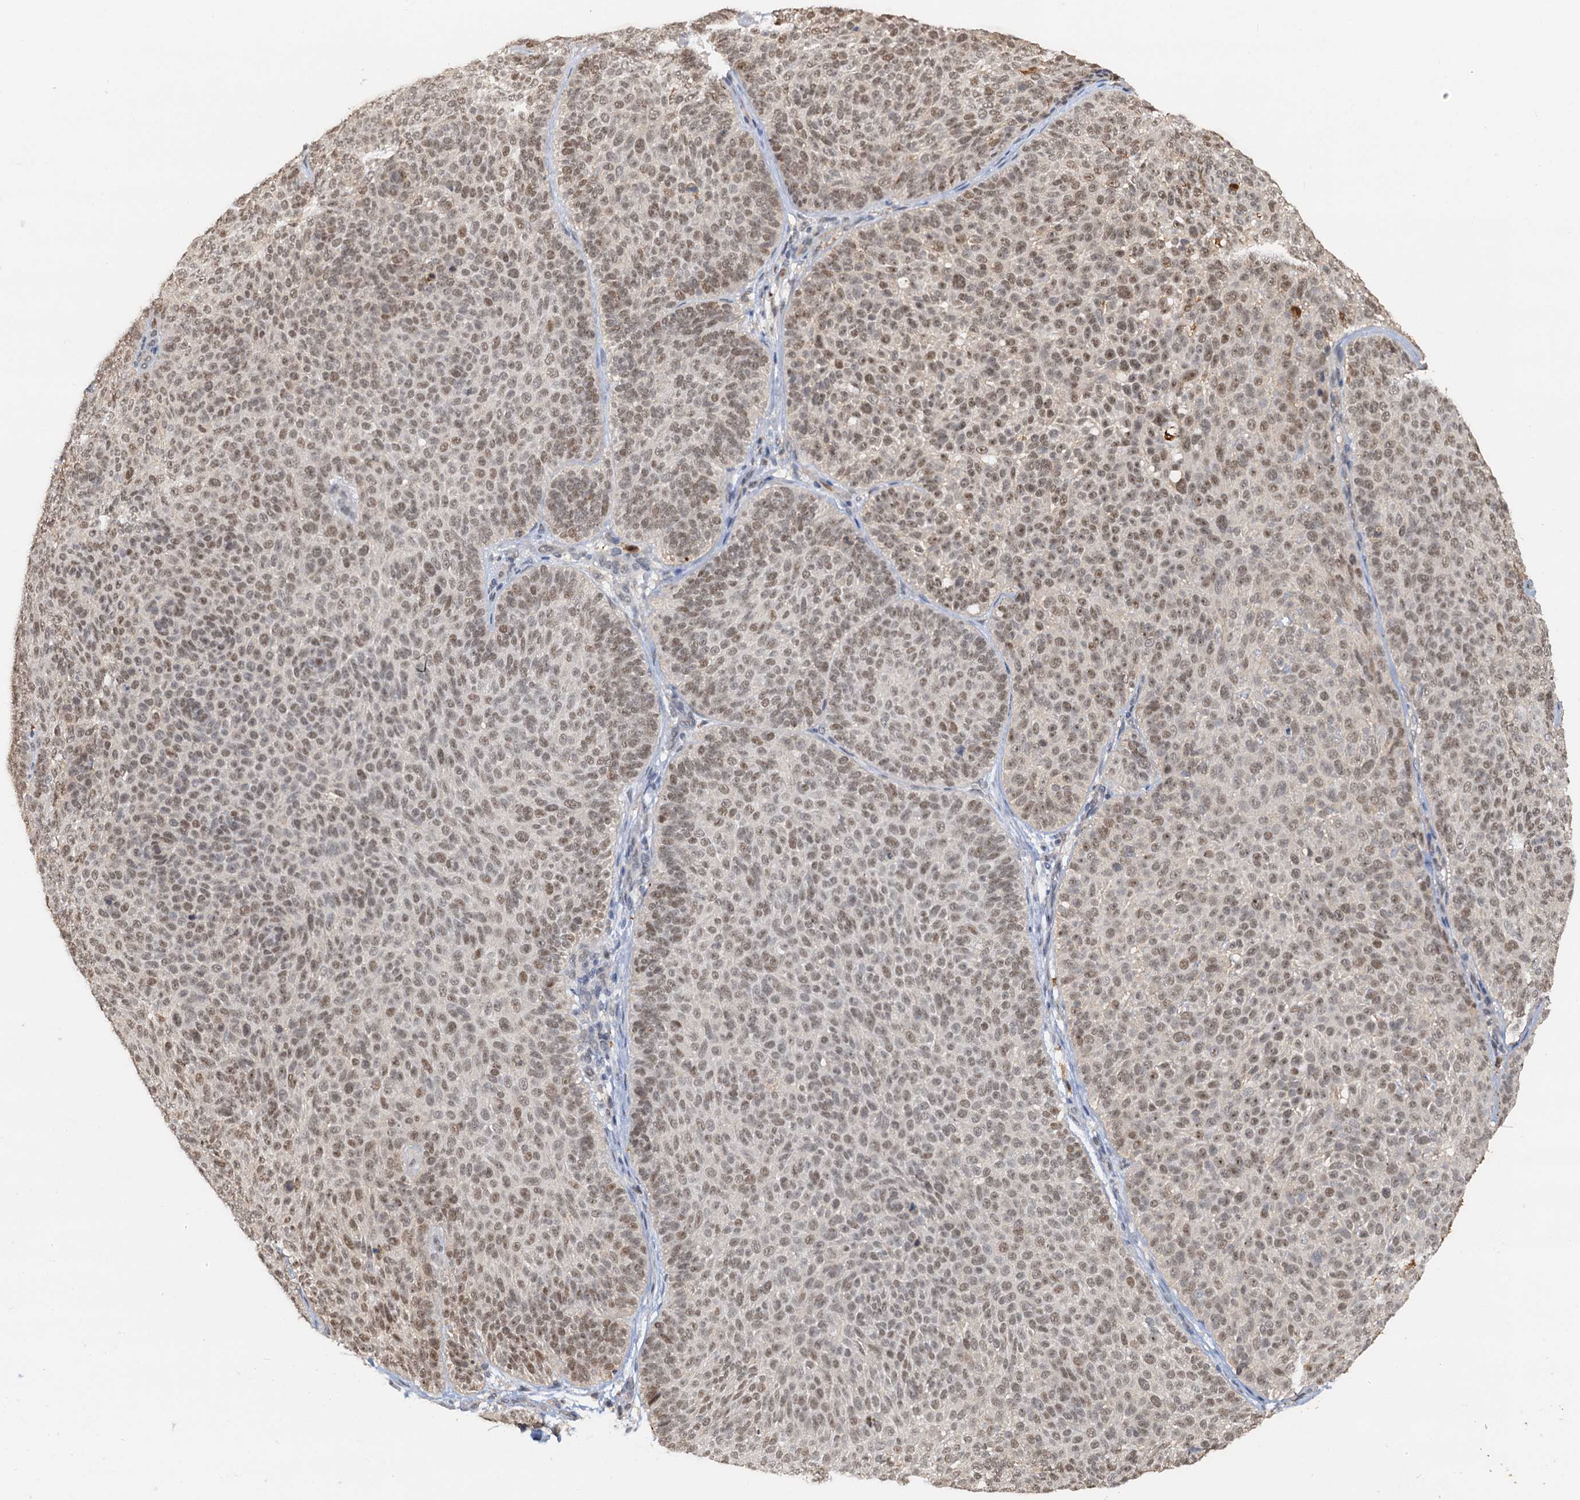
{"staining": {"intensity": "moderate", "quantity": ">75%", "location": "nuclear"}, "tissue": "skin cancer", "cell_type": "Tumor cells", "image_type": "cancer", "snomed": [{"axis": "morphology", "description": "Basal cell carcinoma"}, {"axis": "topography", "description": "Skin"}], "caption": "A brown stain shows moderate nuclear positivity of a protein in human skin cancer (basal cell carcinoma) tumor cells.", "gene": "SPINDOC", "patient": {"sex": "male", "age": 85}}